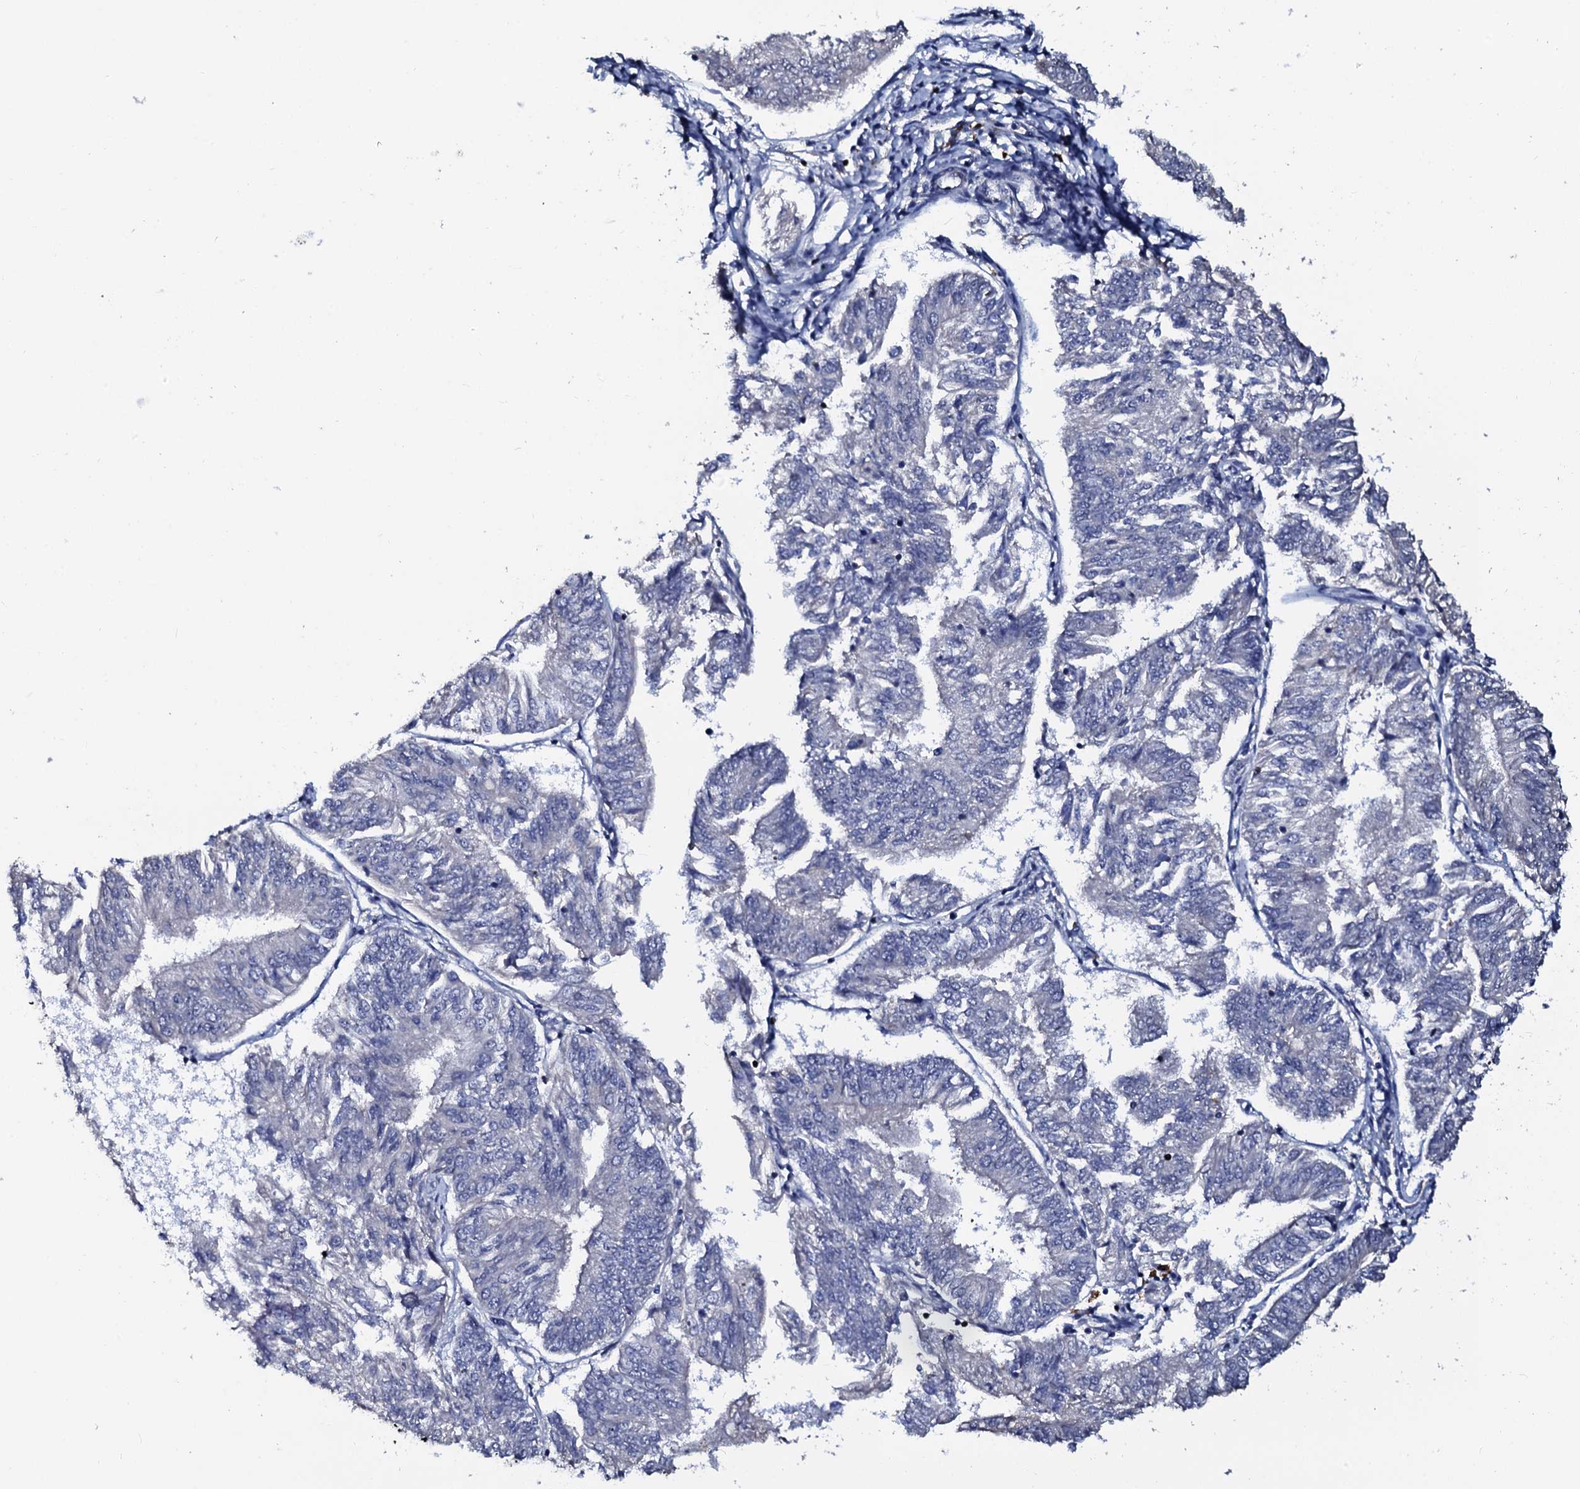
{"staining": {"intensity": "negative", "quantity": "none", "location": "none"}, "tissue": "endometrial cancer", "cell_type": "Tumor cells", "image_type": "cancer", "snomed": [{"axis": "morphology", "description": "Adenocarcinoma, NOS"}, {"axis": "topography", "description": "Endometrium"}], "caption": "Immunohistochemical staining of human endometrial cancer (adenocarcinoma) shows no significant staining in tumor cells.", "gene": "SLC37A4", "patient": {"sex": "female", "age": 58}}